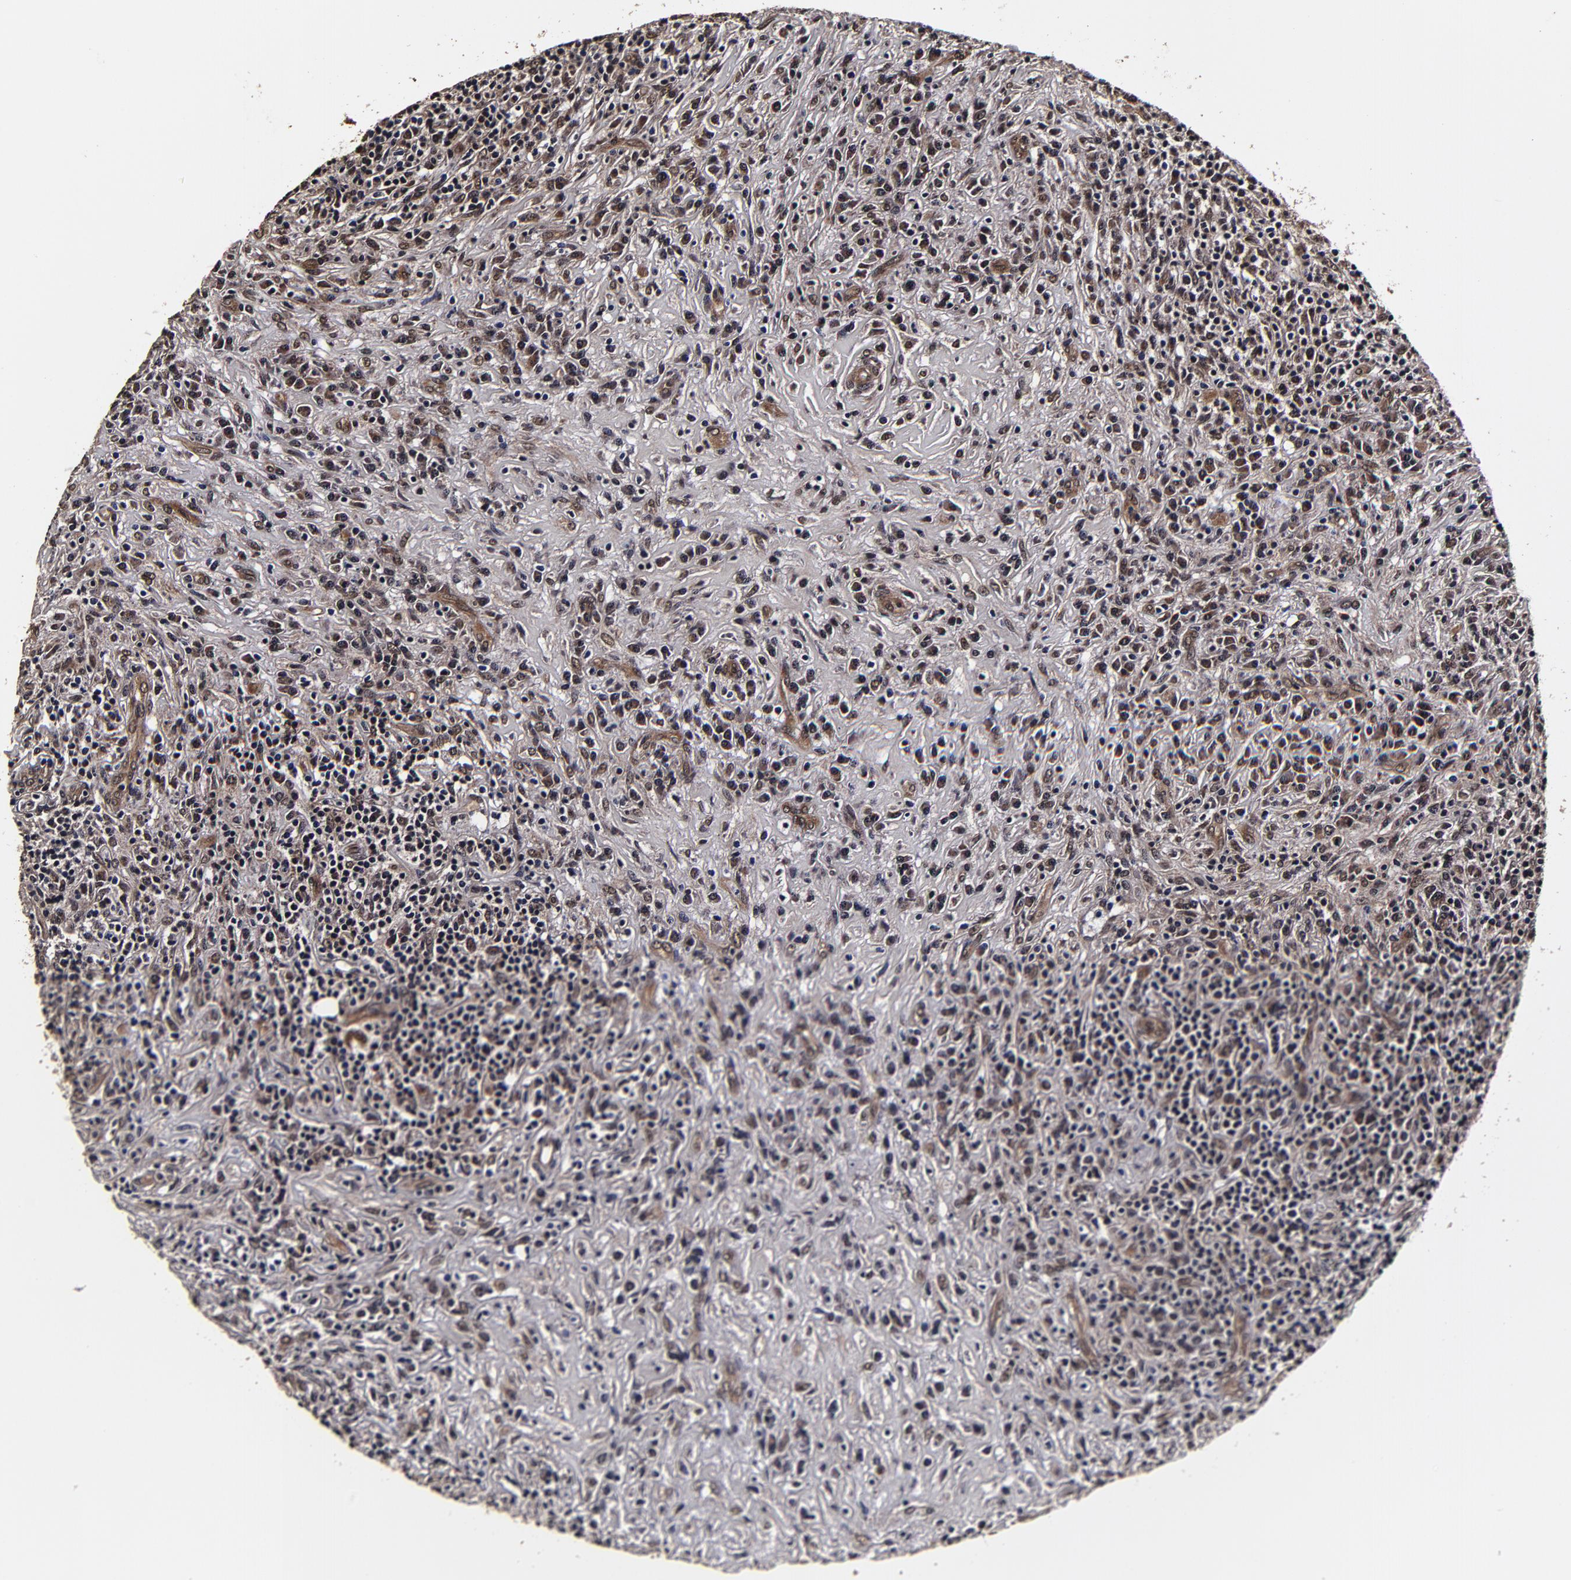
{"staining": {"intensity": "negative", "quantity": "none", "location": "none"}, "tissue": "lymphoma", "cell_type": "Tumor cells", "image_type": "cancer", "snomed": [{"axis": "morphology", "description": "Hodgkin's disease, NOS"}, {"axis": "topography", "description": "Lymph node"}], "caption": "An image of lymphoma stained for a protein shows no brown staining in tumor cells.", "gene": "MMP15", "patient": {"sex": "female", "age": 25}}